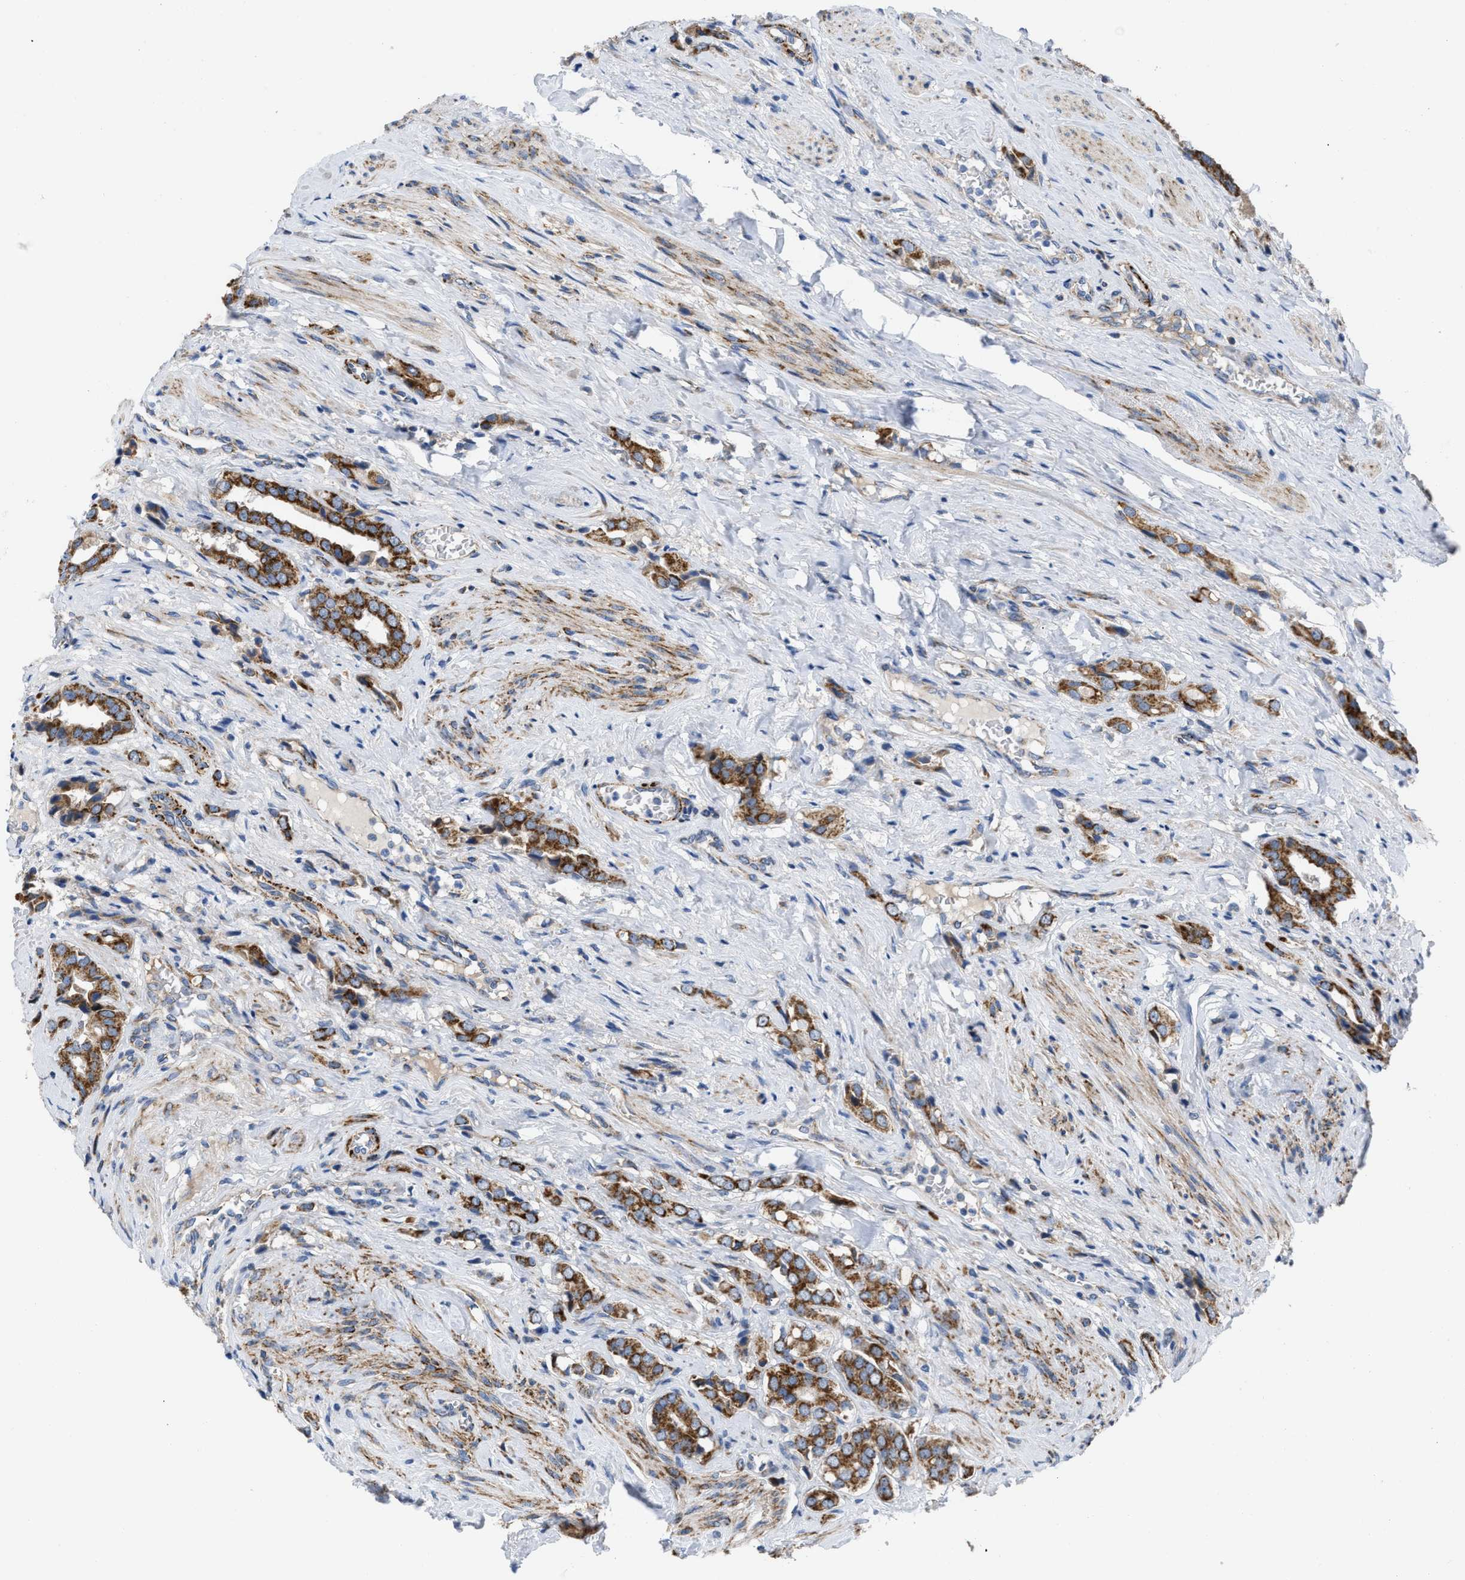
{"staining": {"intensity": "strong", "quantity": ">75%", "location": "cytoplasmic/membranous"}, "tissue": "prostate cancer", "cell_type": "Tumor cells", "image_type": "cancer", "snomed": [{"axis": "morphology", "description": "Adenocarcinoma, High grade"}, {"axis": "topography", "description": "Prostate"}], "caption": "This image displays IHC staining of human prostate cancer (high-grade adenocarcinoma), with high strong cytoplasmic/membranous staining in approximately >75% of tumor cells.", "gene": "AKAP1", "patient": {"sex": "male", "age": 52}}